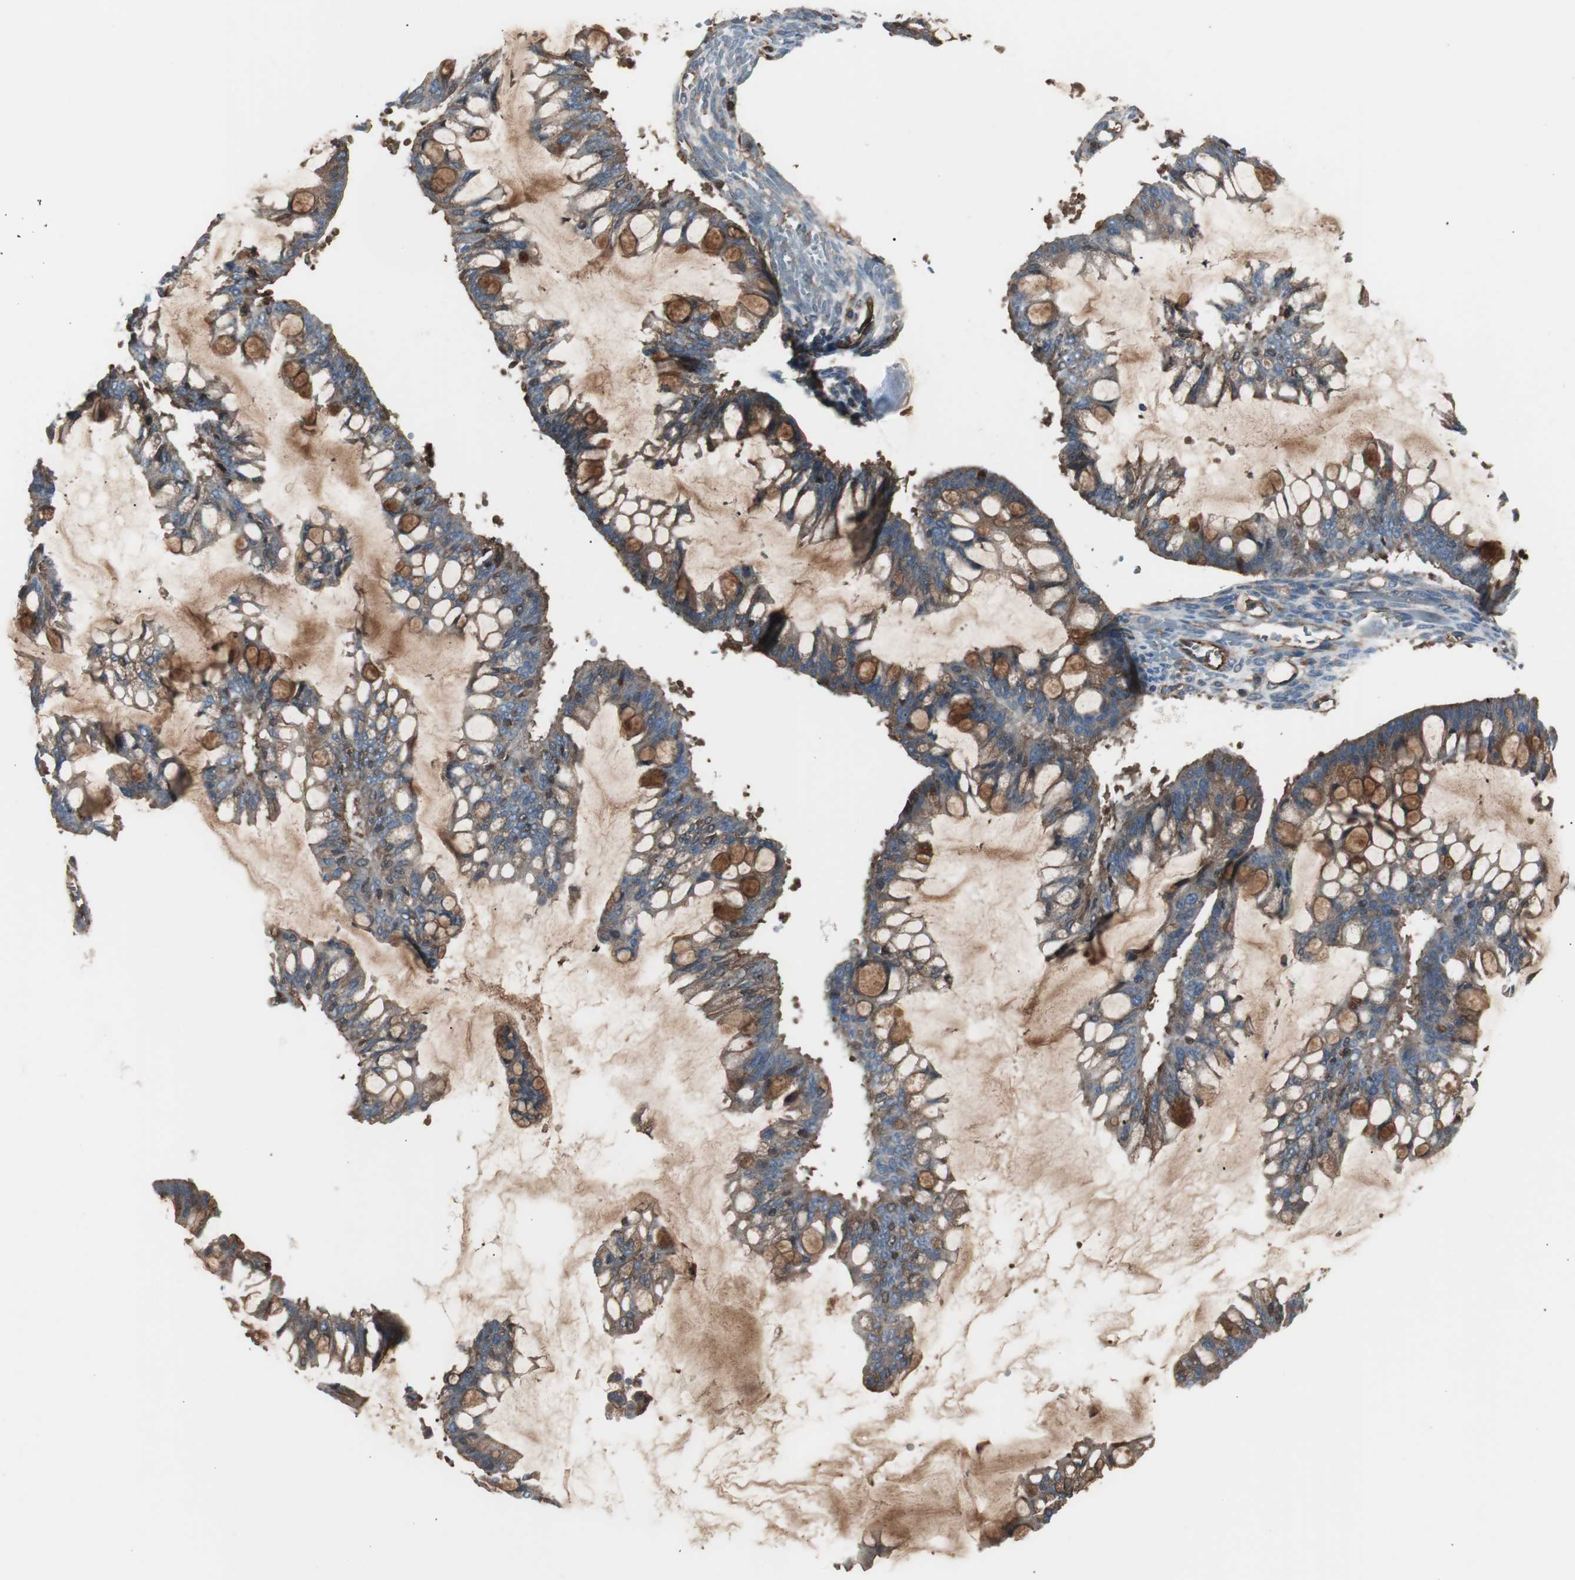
{"staining": {"intensity": "moderate", "quantity": "25%-75%", "location": "cytoplasmic/membranous"}, "tissue": "ovarian cancer", "cell_type": "Tumor cells", "image_type": "cancer", "snomed": [{"axis": "morphology", "description": "Cystadenocarcinoma, mucinous, NOS"}, {"axis": "topography", "description": "Ovary"}], "caption": "Mucinous cystadenocarcinoma (ovarian) was stained to show a protein in brown. There is medium levels of moderate cytoplasmic/membranous positivity in approximately 25%-75% of tumor cells.", "gene": "B2M", "patient": {"sex": "female", "age": 73}}